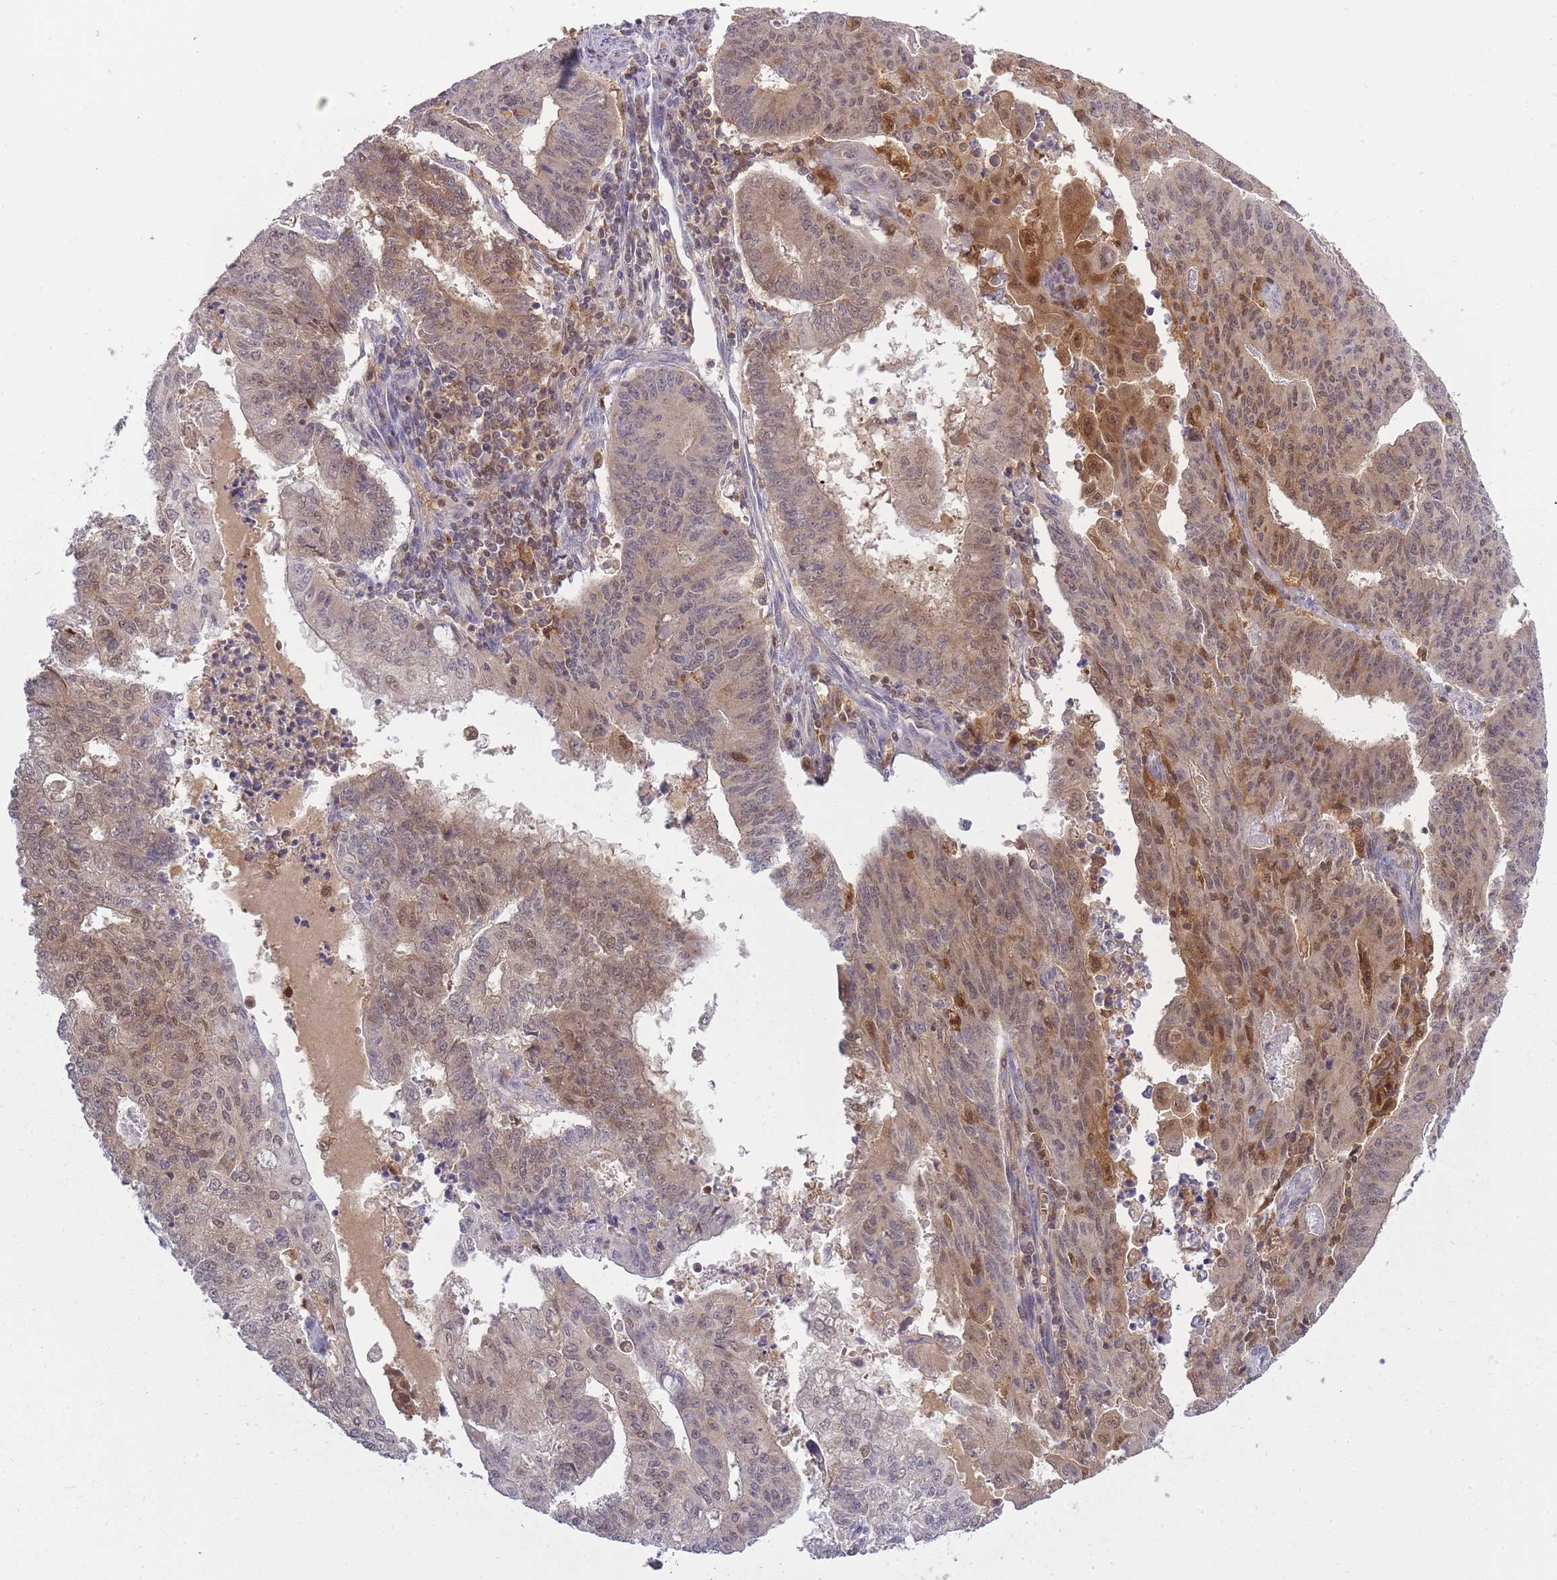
{"staining": {"intensity": "moderate", "quantity": ">75%", "location": "cytoplasmic/membranous,nuclear"}, "tissue": "endometrial cancer", "cell_type": "Tumor cells", "image_type": "cancer", "snomed": [{"axis": "morphology", "description": "Adenocarcinoma, NOS"}, {"axis": "topography", "description": "Endometrium"}], "caption": "DAB immunohistochemical staining of human endometrial cancer shows moderate cytoplasmic/membranous and nuclear protein staining in approximately >75% of tumor cells.", "gene": "CXorf38", "patient": {"sex": "female", "age": 59}}